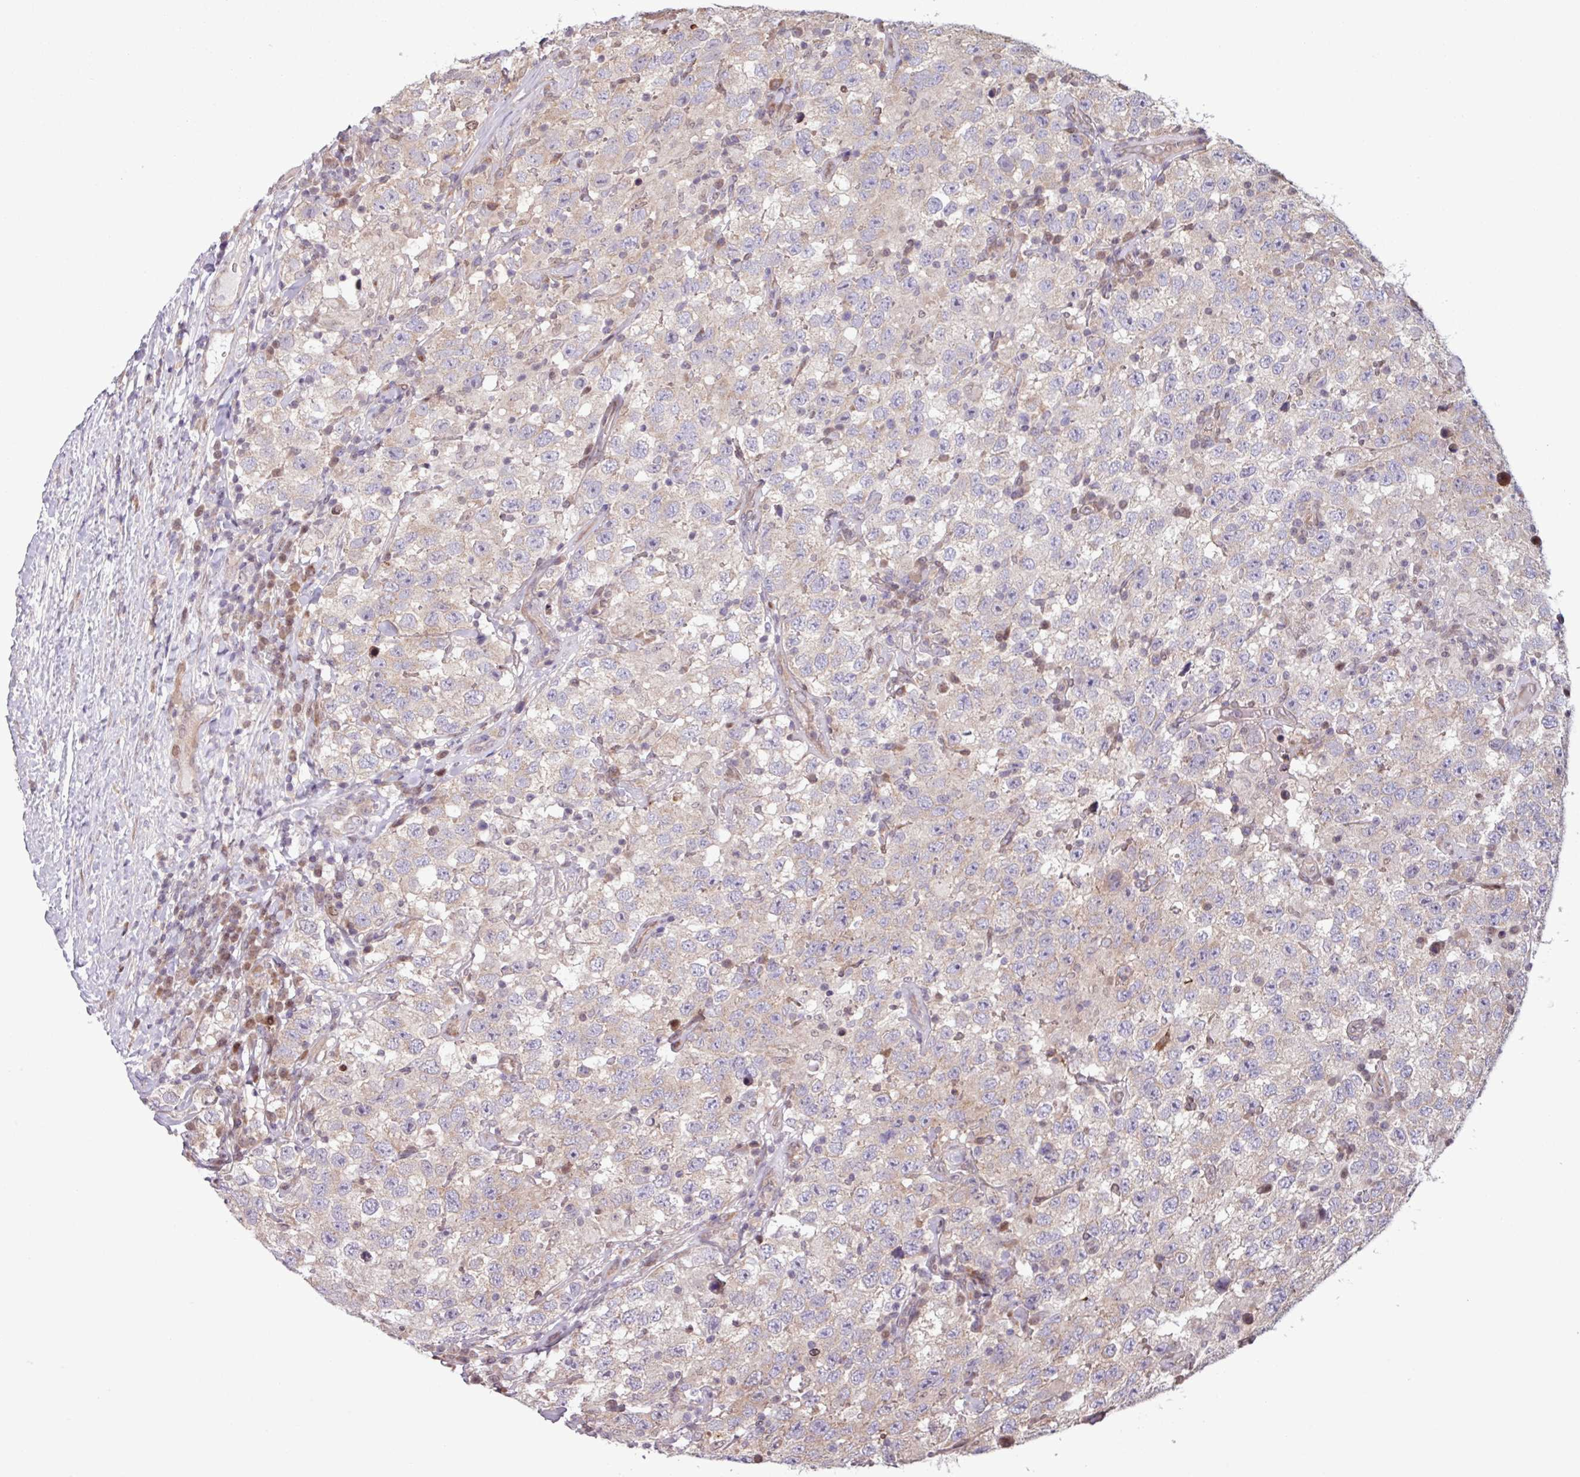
{"staining": {"intensity": "weak", "quantity": "<25%", "location": "cytoplasmic/membranous"}, "tissue": "testis cancer", "cell_type": "Tumor cells", "image_type": "cancer", "snomed": [{"axis": "morphology", "description": "Seminoma, NOS"}, {"axis": "topography", "description": "Testis"}], "caption": "The immunohistochemistry micrograph has no significant positivity in tumor cells of seminoma (testis) tissue.", "gene": "PDPR", "patient": {"sex": "male", "age": 41}}